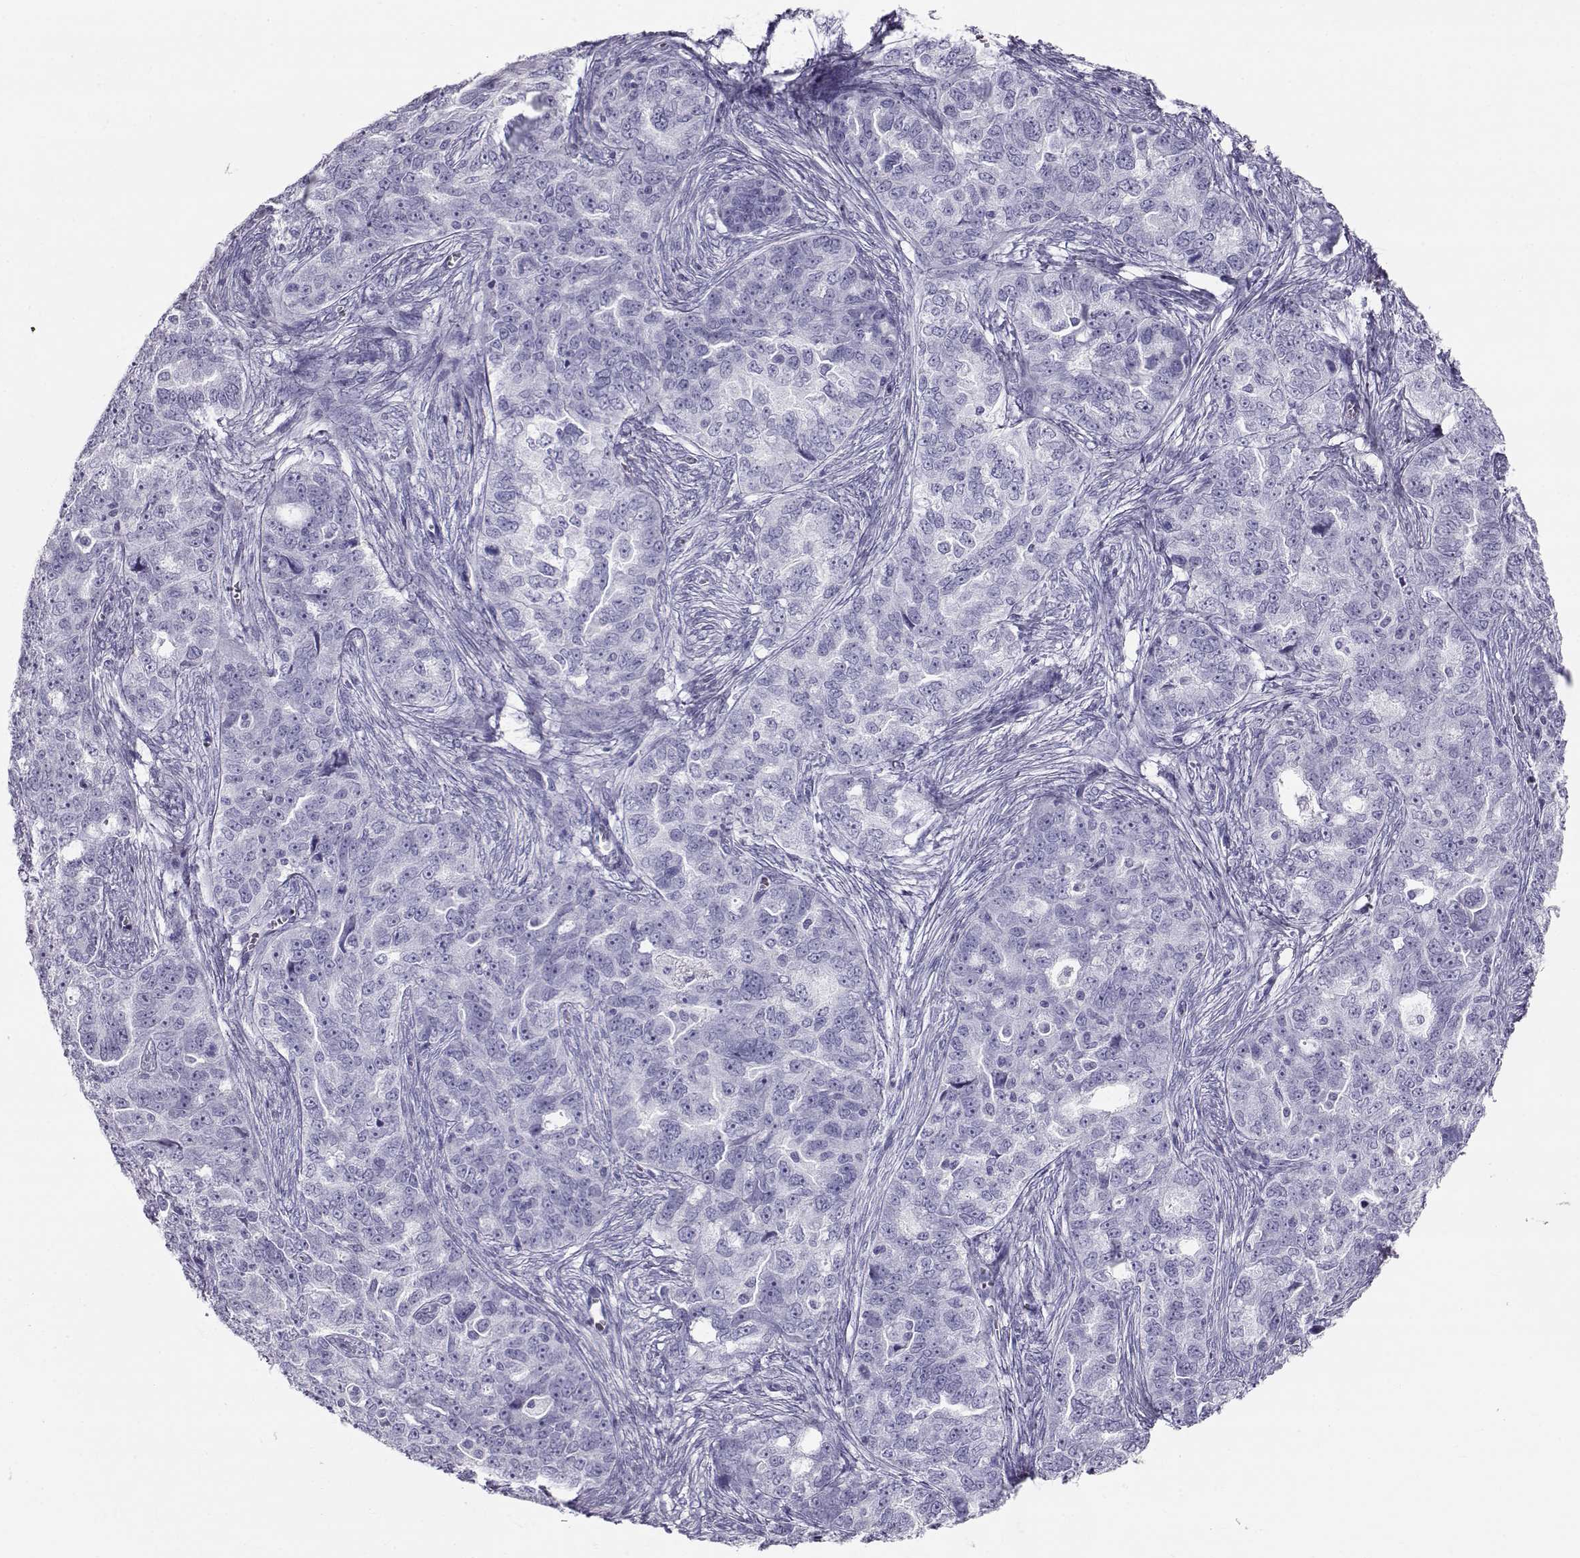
{"staining": {"intensity": "negative", "quantity": "none", "location": "none"}, "tissue": "ovarian cancer", "cell_type": "Tumor cells", "image_type": "cancer", "snomed": [{"axis": "morphology", "description": "Cystadenocarcinoma, serous, NOS"}, {"axis": "topography", "description": "Ovary"}], "caption": "Immunohistochemistry (IHC) of human ovarian serous cystadenocarcinoma shows no staining in tumor cells.", "gene": "RD3", "patient": {"sex": "female", "age": 51}}